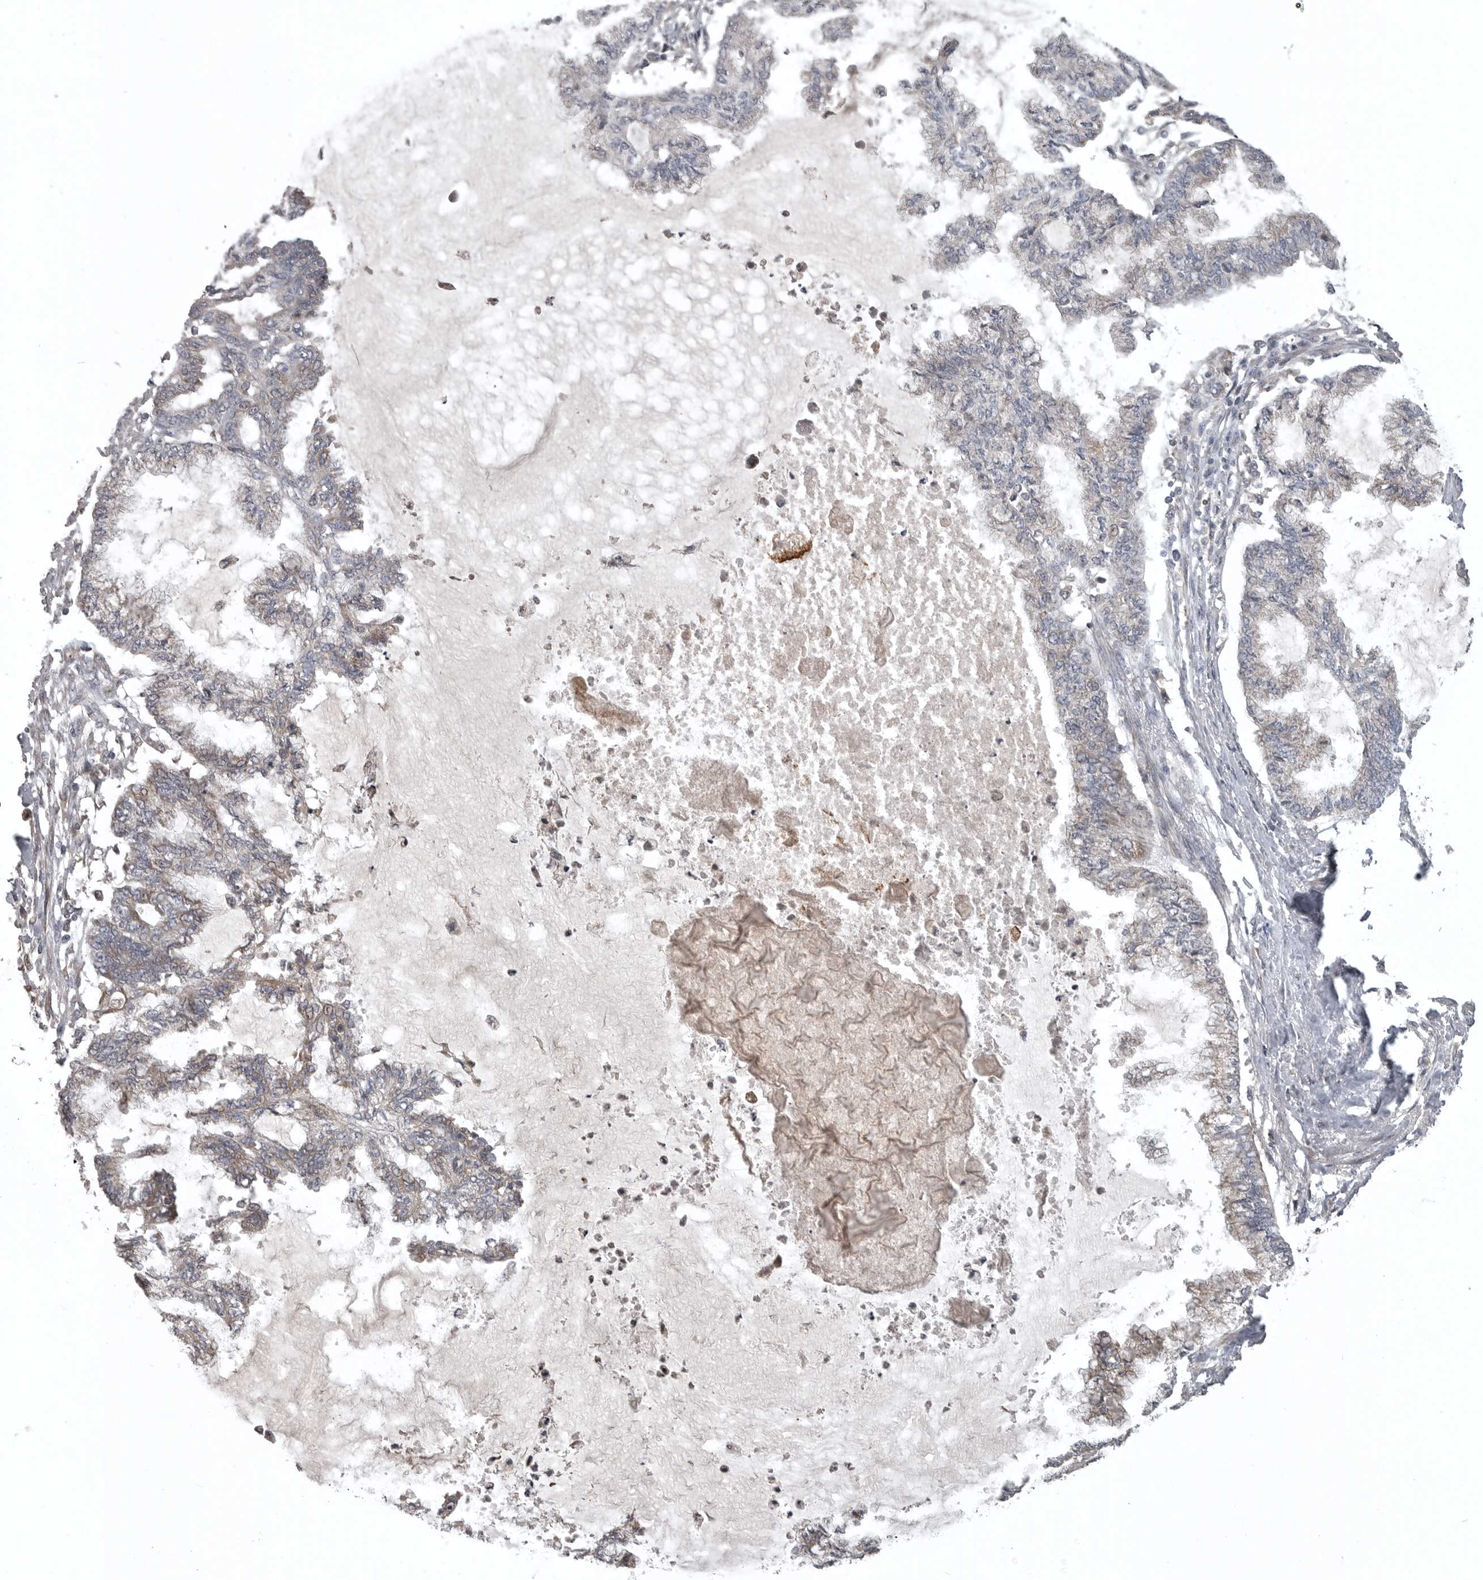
{"staining": {"intensity": "negative", "quantity": "none", "location": "none"}, "tissue": "endometrial cancer", "cell_type": "Tumor cells", "image_type": "cancer", "snomed": [{"axis": "morphology", "description": "Adenocarcinoma, NOS"}, {"axis": "topography", "description": "Endometrium"}], "caption": "IHC micrograph of human endometrial cancer stained for a protein (brown), which demonstrates no positivity in tumor cells.", "gene": "GPR31", "patient": {"sex": "female", "age": 86}}